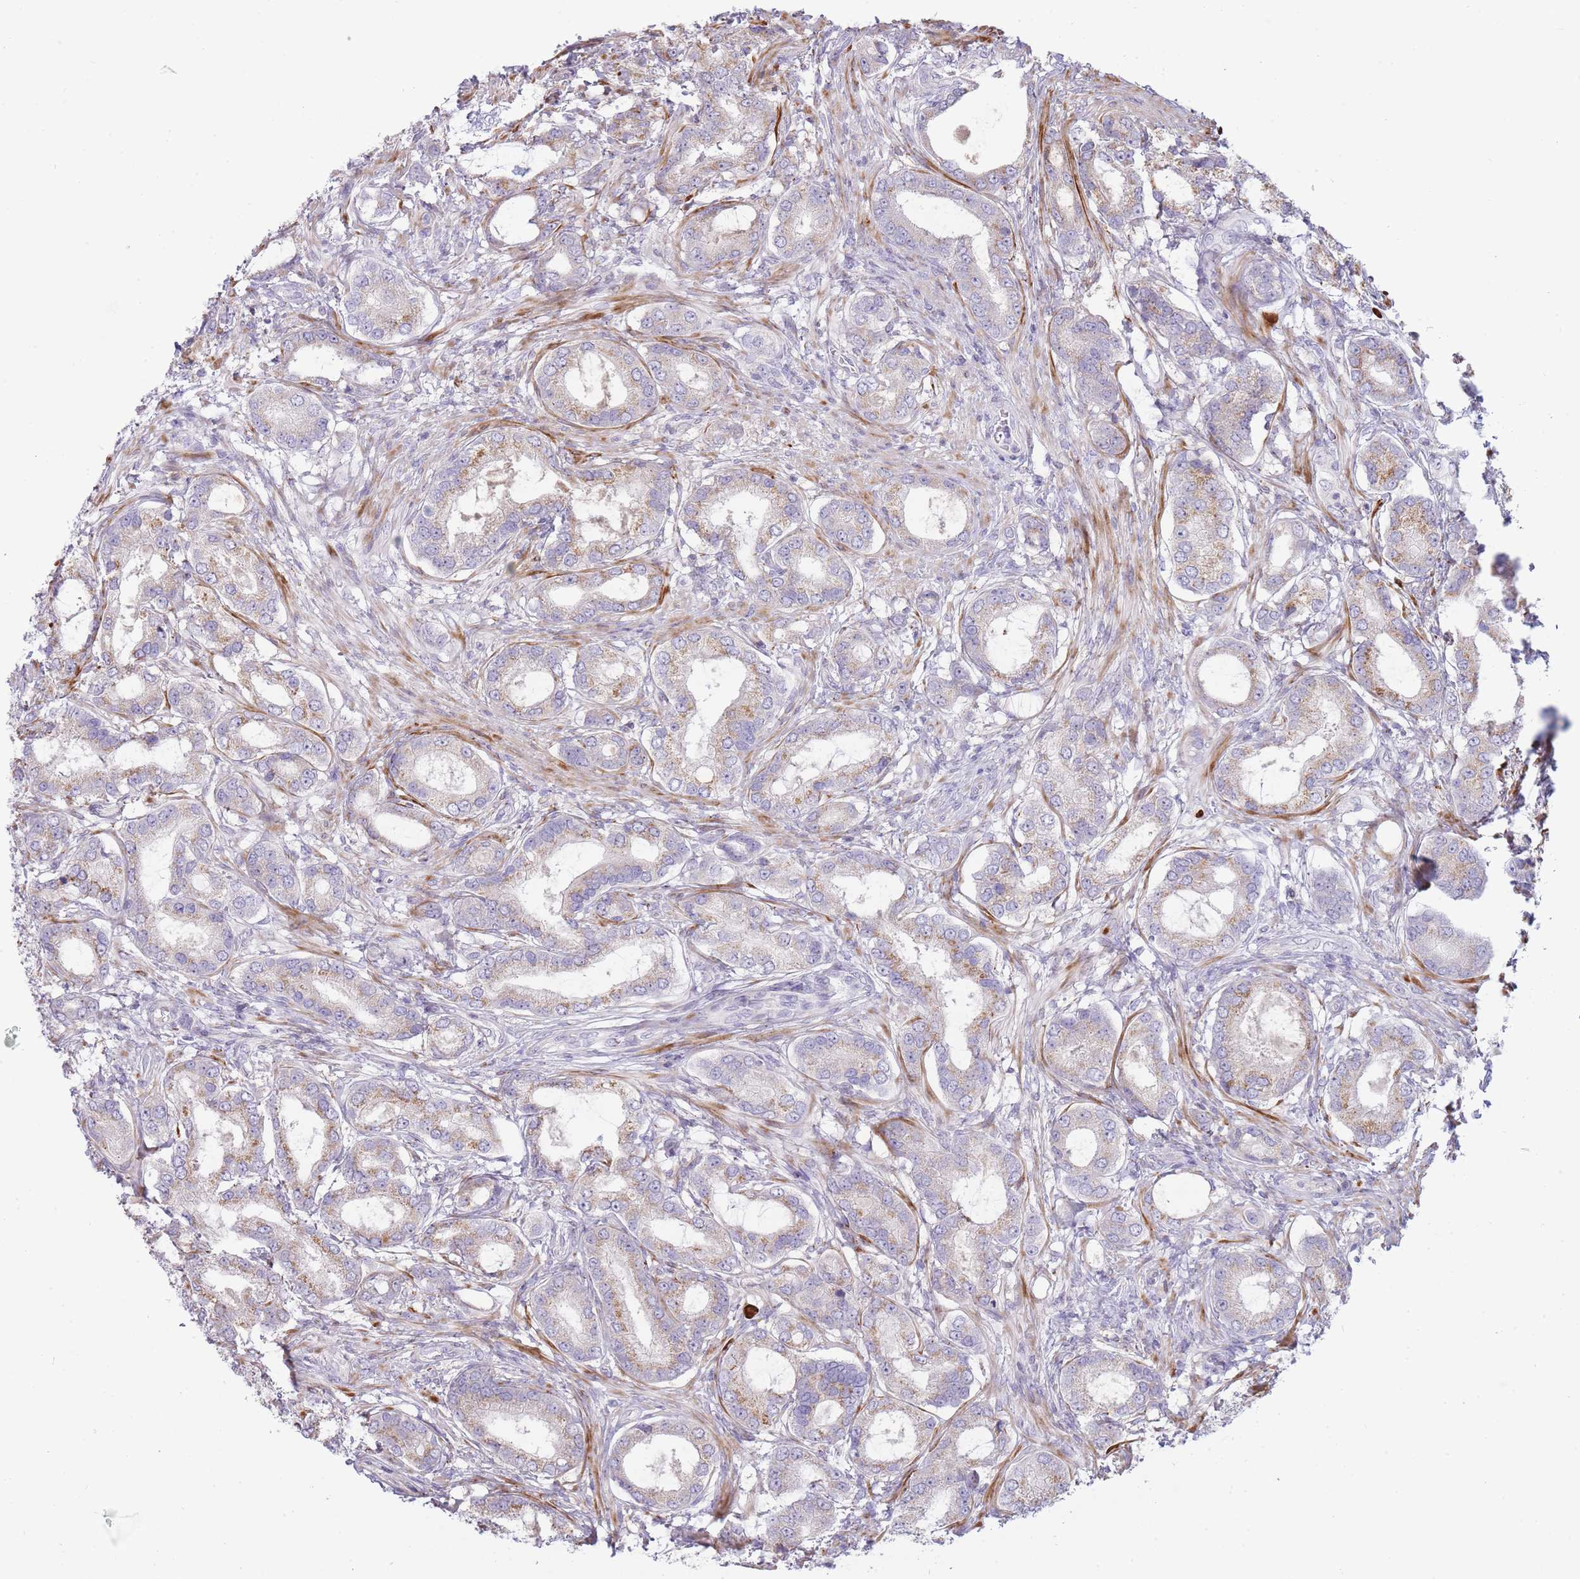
{"staining": {"intensity": "weak", "quantity": "25%-75%", "location": "cytoplasmic/membranous"}, "tissue": "prostate cancer", "cell_type": "Tumor cells", "image_type": "cancer", "snomed": [{"axis": "morphology", "description": "Adenocarcinoma, High grade"}, {"axis": "topography", "description": "Prostate"}], "caption": "Human prostate cancer stained with a brown dye demonstrates weak cytoplasmic/membranous positive expression in about 25%-75% of tumor cells.", "gene": "PPP3R2", "patient": {"sex": "male", "age": 69}}